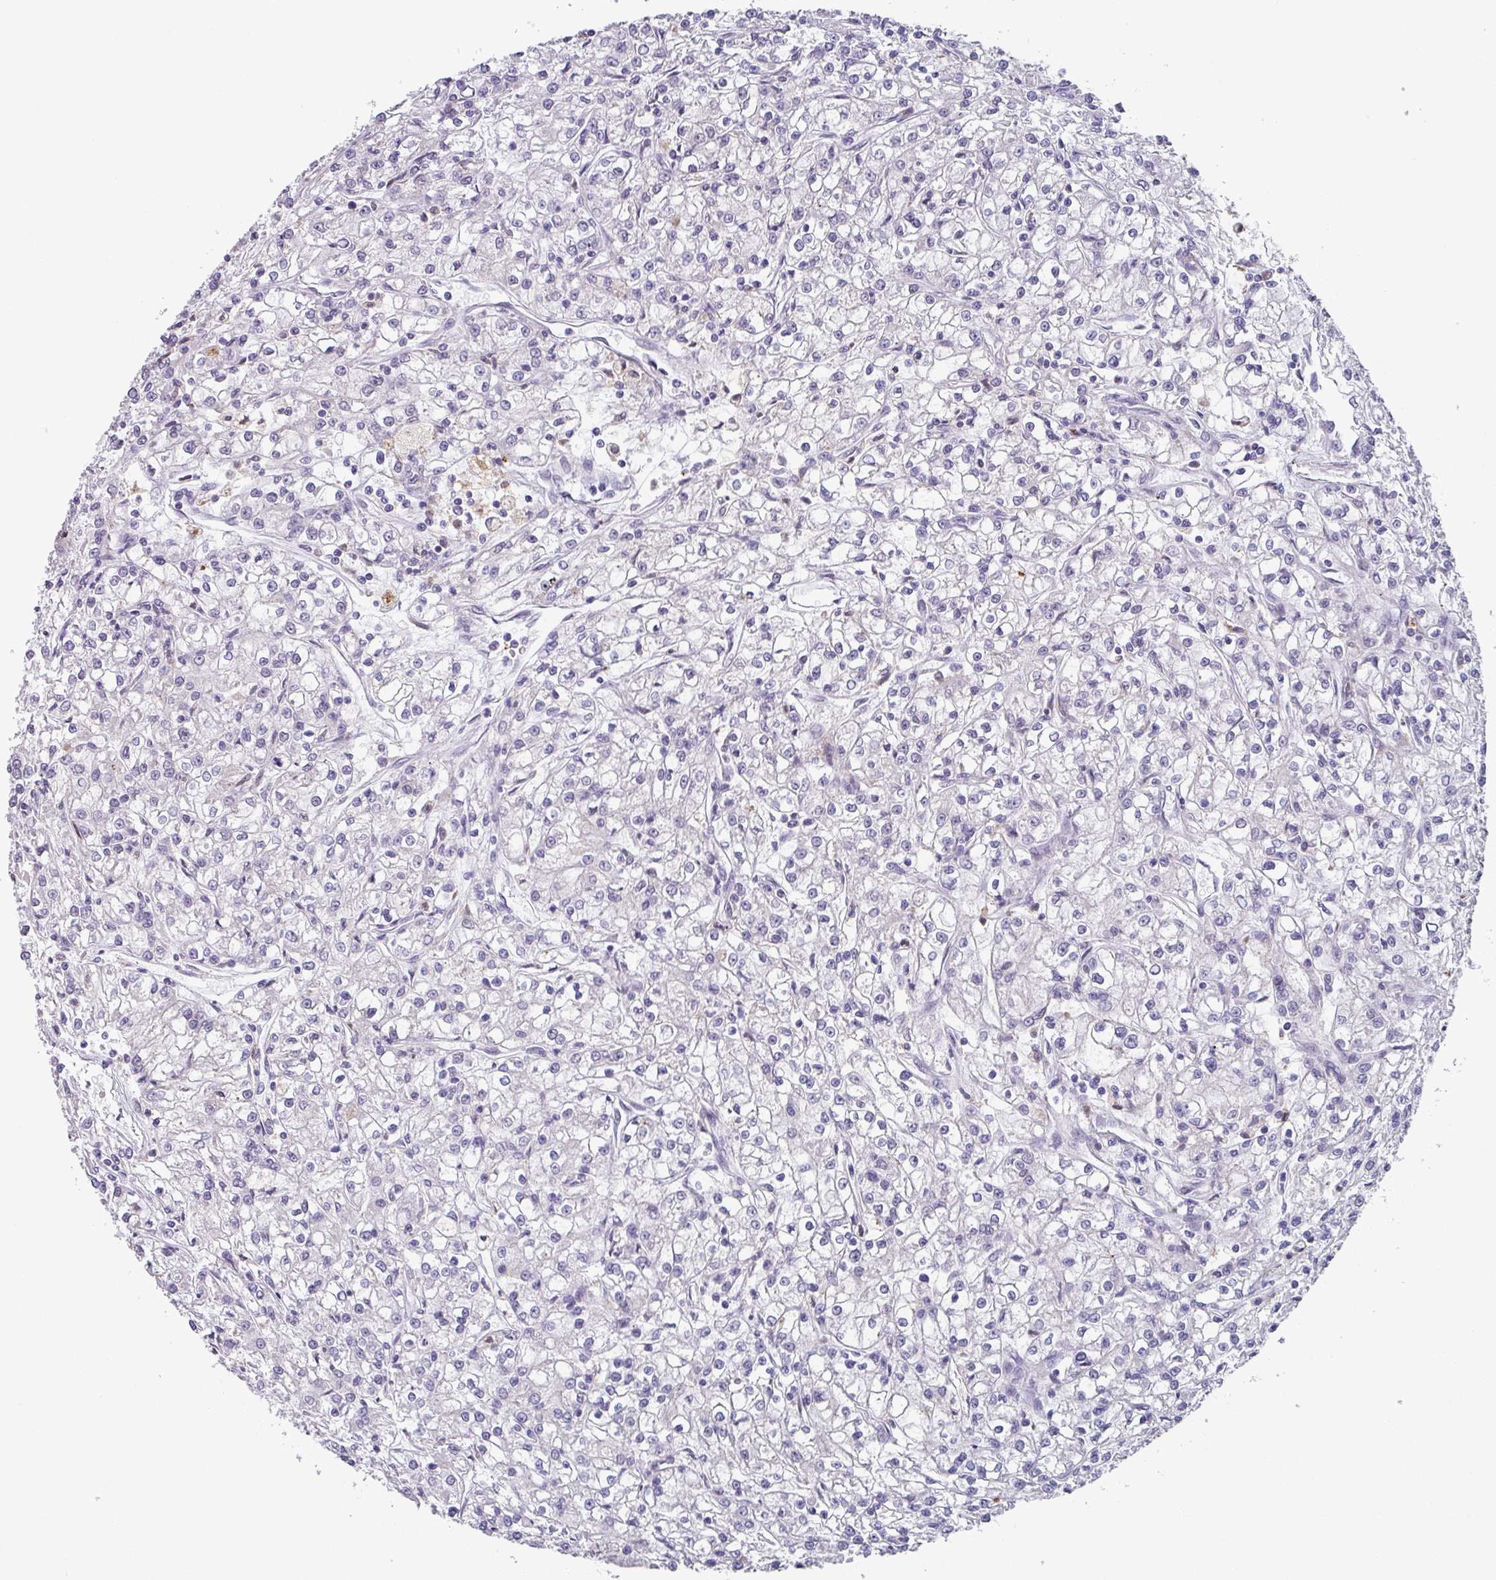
{"staining": {"intensity": "negative", "quantity": "none", "location": "none"}, "tissue": "renal cancer", "cell_type": "Tumor cells", "image_type": "cancer", "snomed": [{"axis": "morphology", "description": "Adenocarcinoma, NOS"}, {"axis": "topography", "description": "Kidney"}], "caption": "High power microscopy photomicrograph of an IHC image of adenocarcinoma (renal), revealing no significant staining in tumor cells.", "gene": "C1QB", "patient": {"sex": "female", "age": 59}}